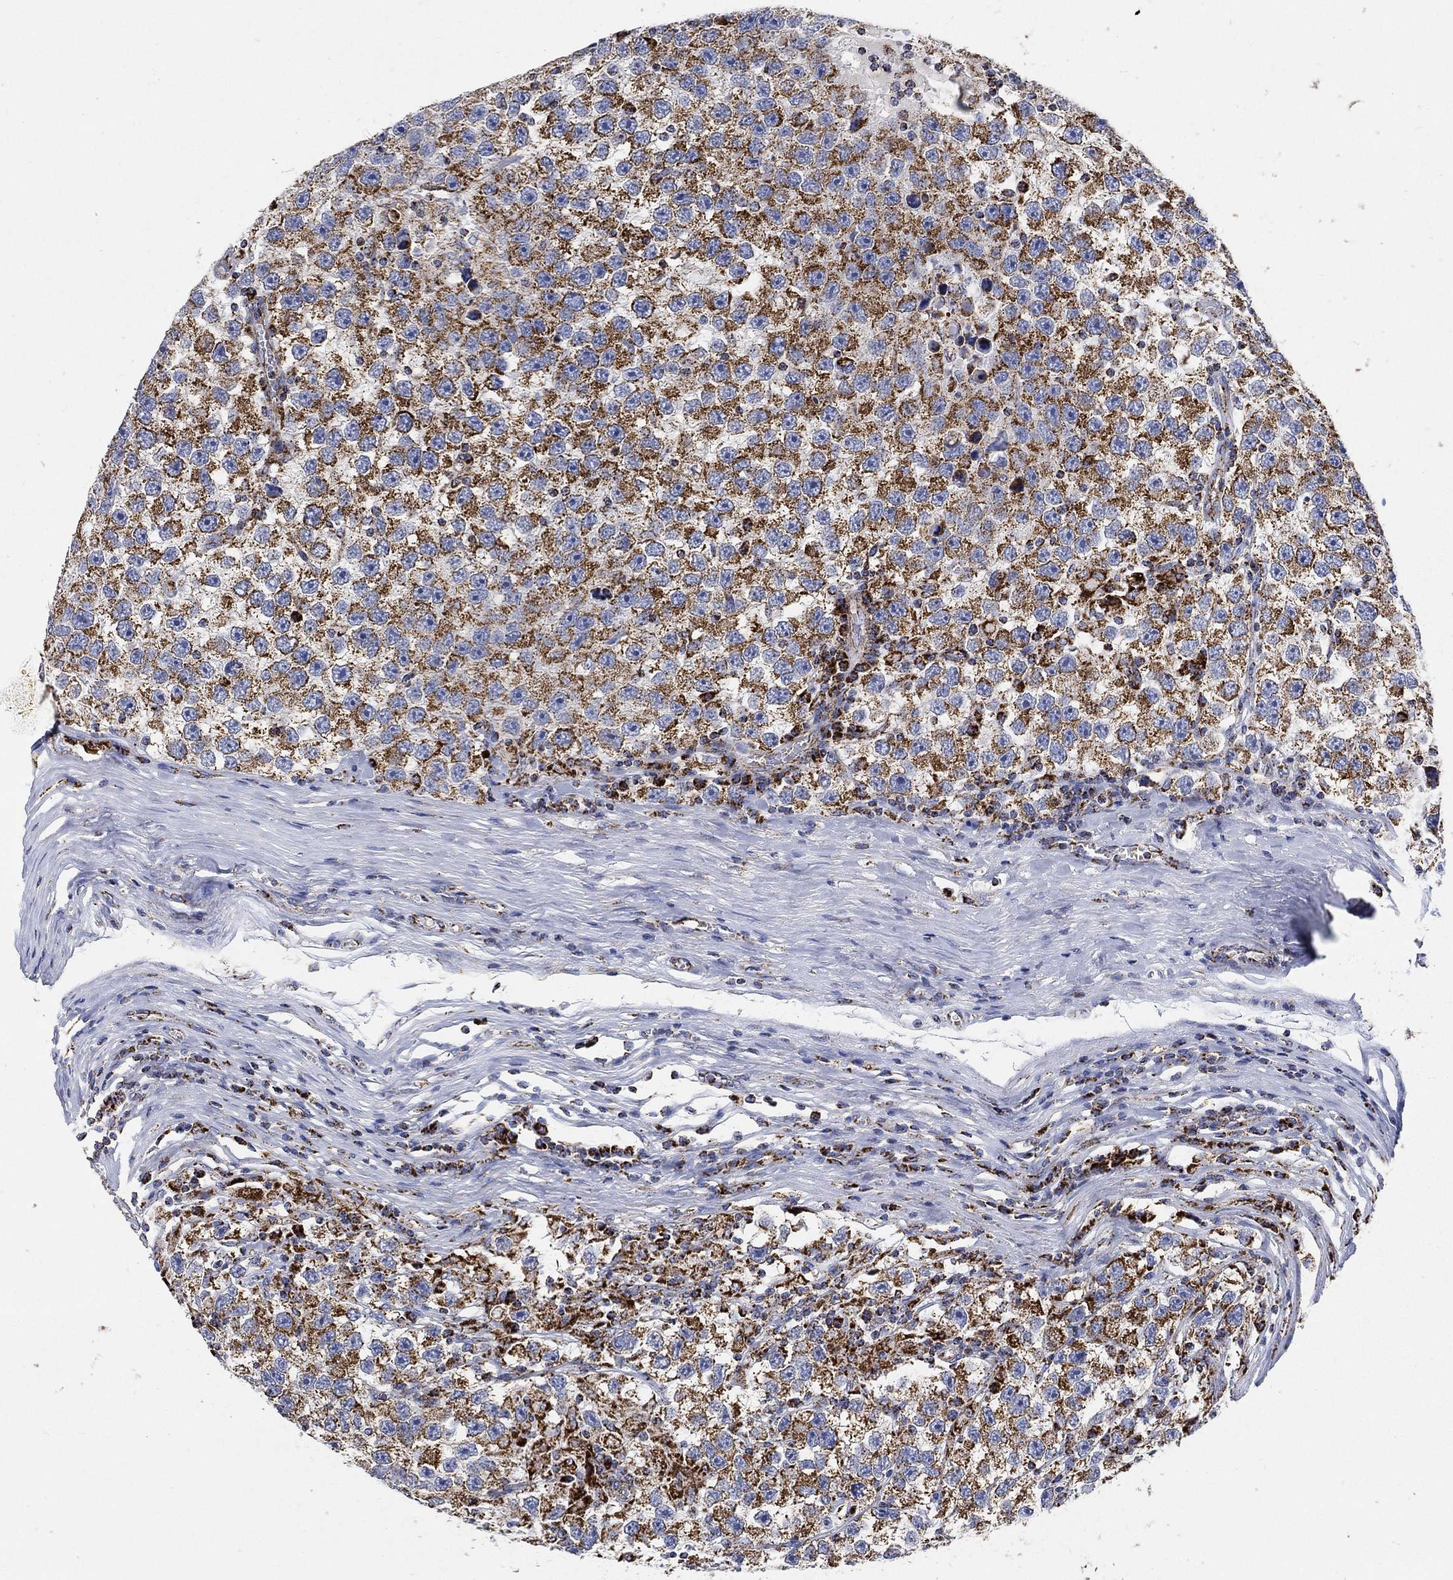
{"staining": {"intensity": "strong", "quantity": ">75%", "location": "cytoplasmic/membranous"}, "tissue": "testis cancer", "cell_type": "Tumor cells", "image_type": "cancer", "snomed": [{"axis": "morphology", "description": "Seminoma, NOS"}, {"axis": "topography", "description": "Testis"}], "caption": "Testis cancer (seminoma) stained for a protein exhibits strong cytoplasmic/membranous positivity in tumor cells.", "gene": "NDUFS3", "patient": {"sex": "male", "age": 26}}